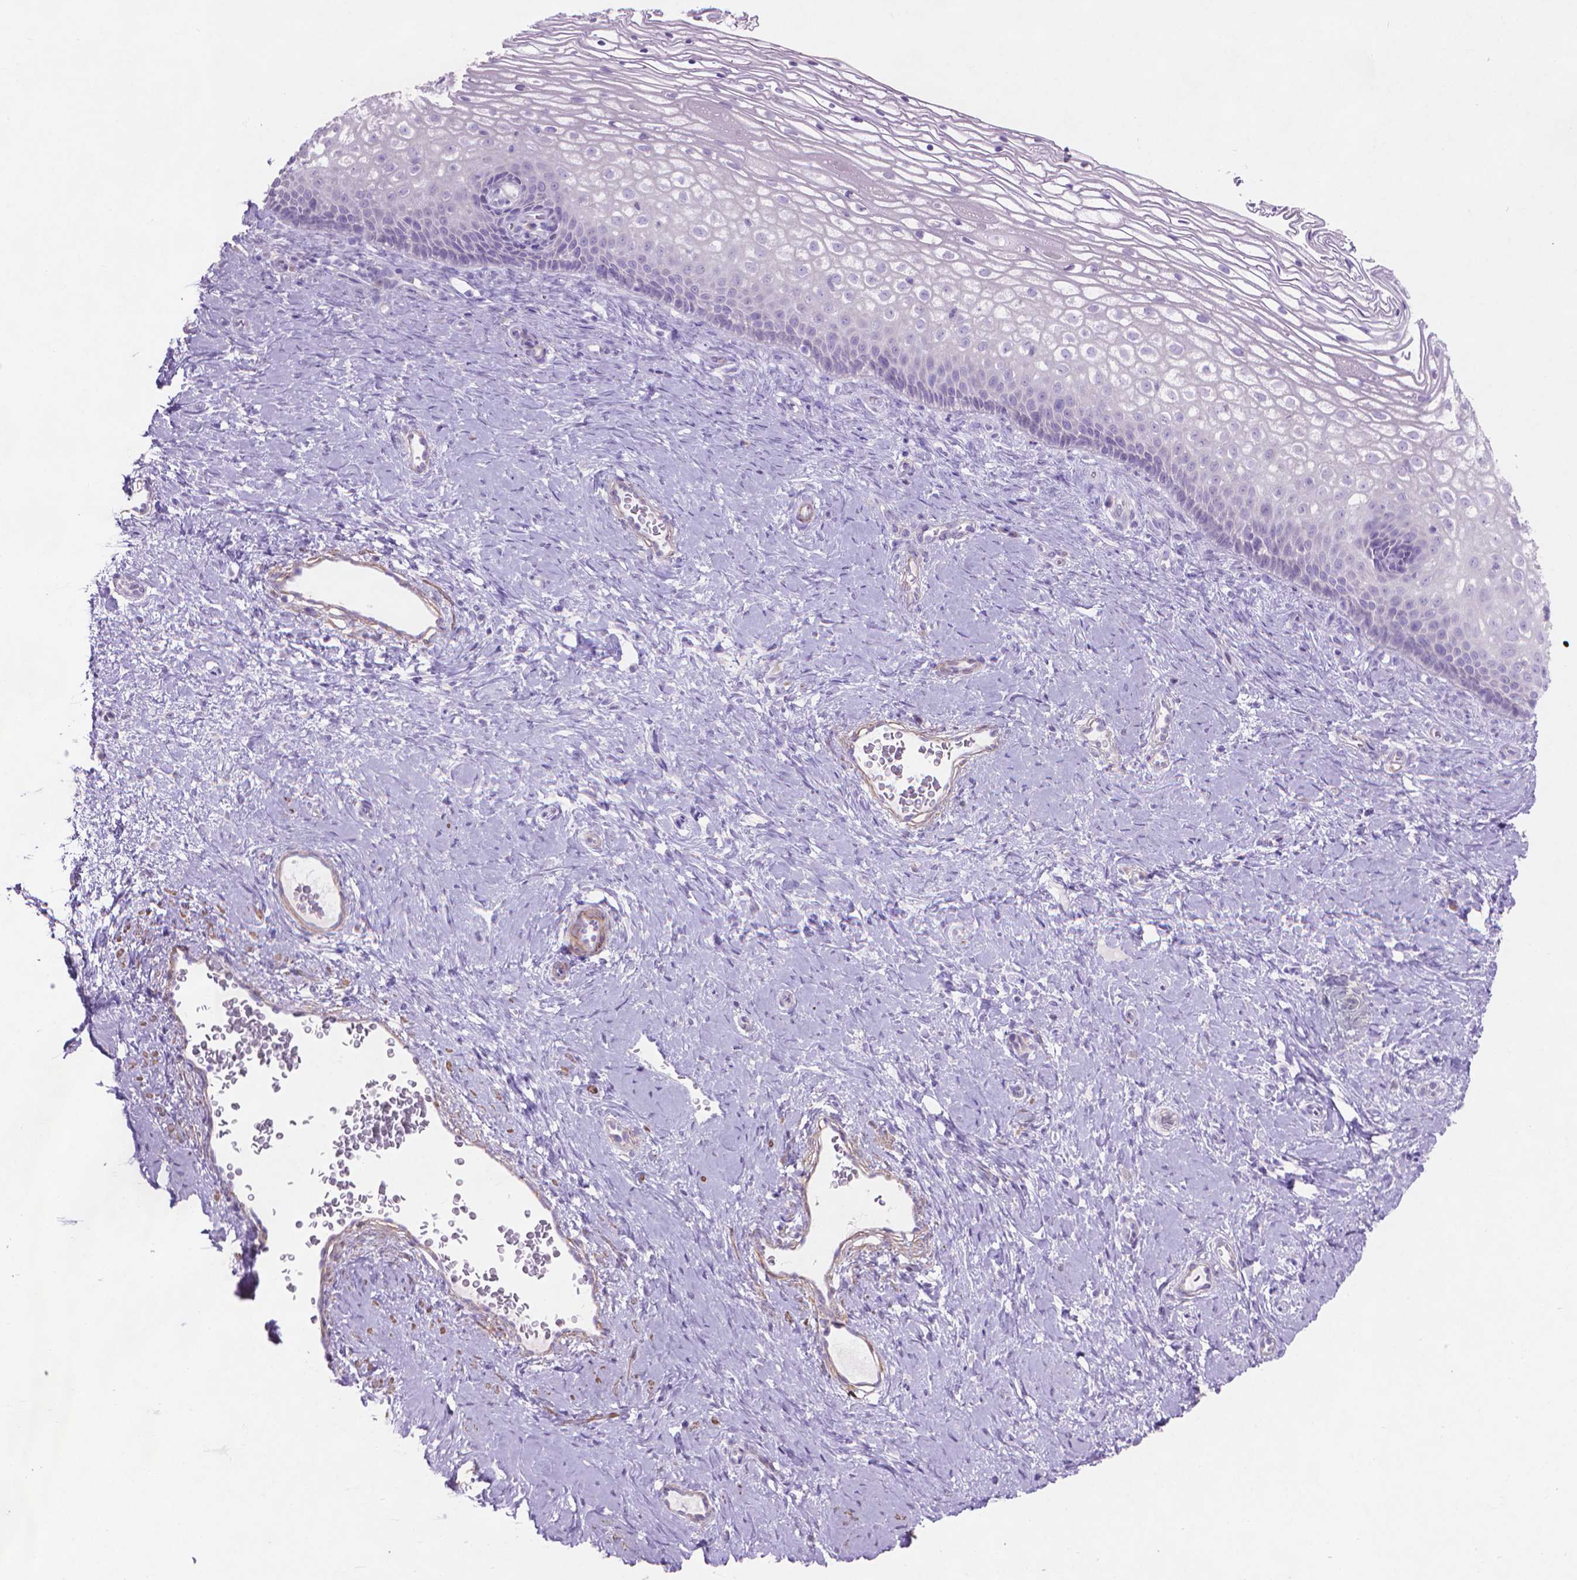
{"staining": {"intensity": "negative", "quantity": "none", "location": "none"}, "tissue": "cervix", "cell_type": "Glandular cells", "image_type": "normal", "snomed": [{"axis": "morphology", "description": "Normal tissue, NOS"}, {"axis": "topography", "description": "Cervix"}], "caption": "Immunohistochemistry (IHC) micrograph of normal cervix stained for a protein (brown), which reveals no positivity in glandular cells.", "gene": "AQP10", "patient": {"sex": "female", "age": 34}}